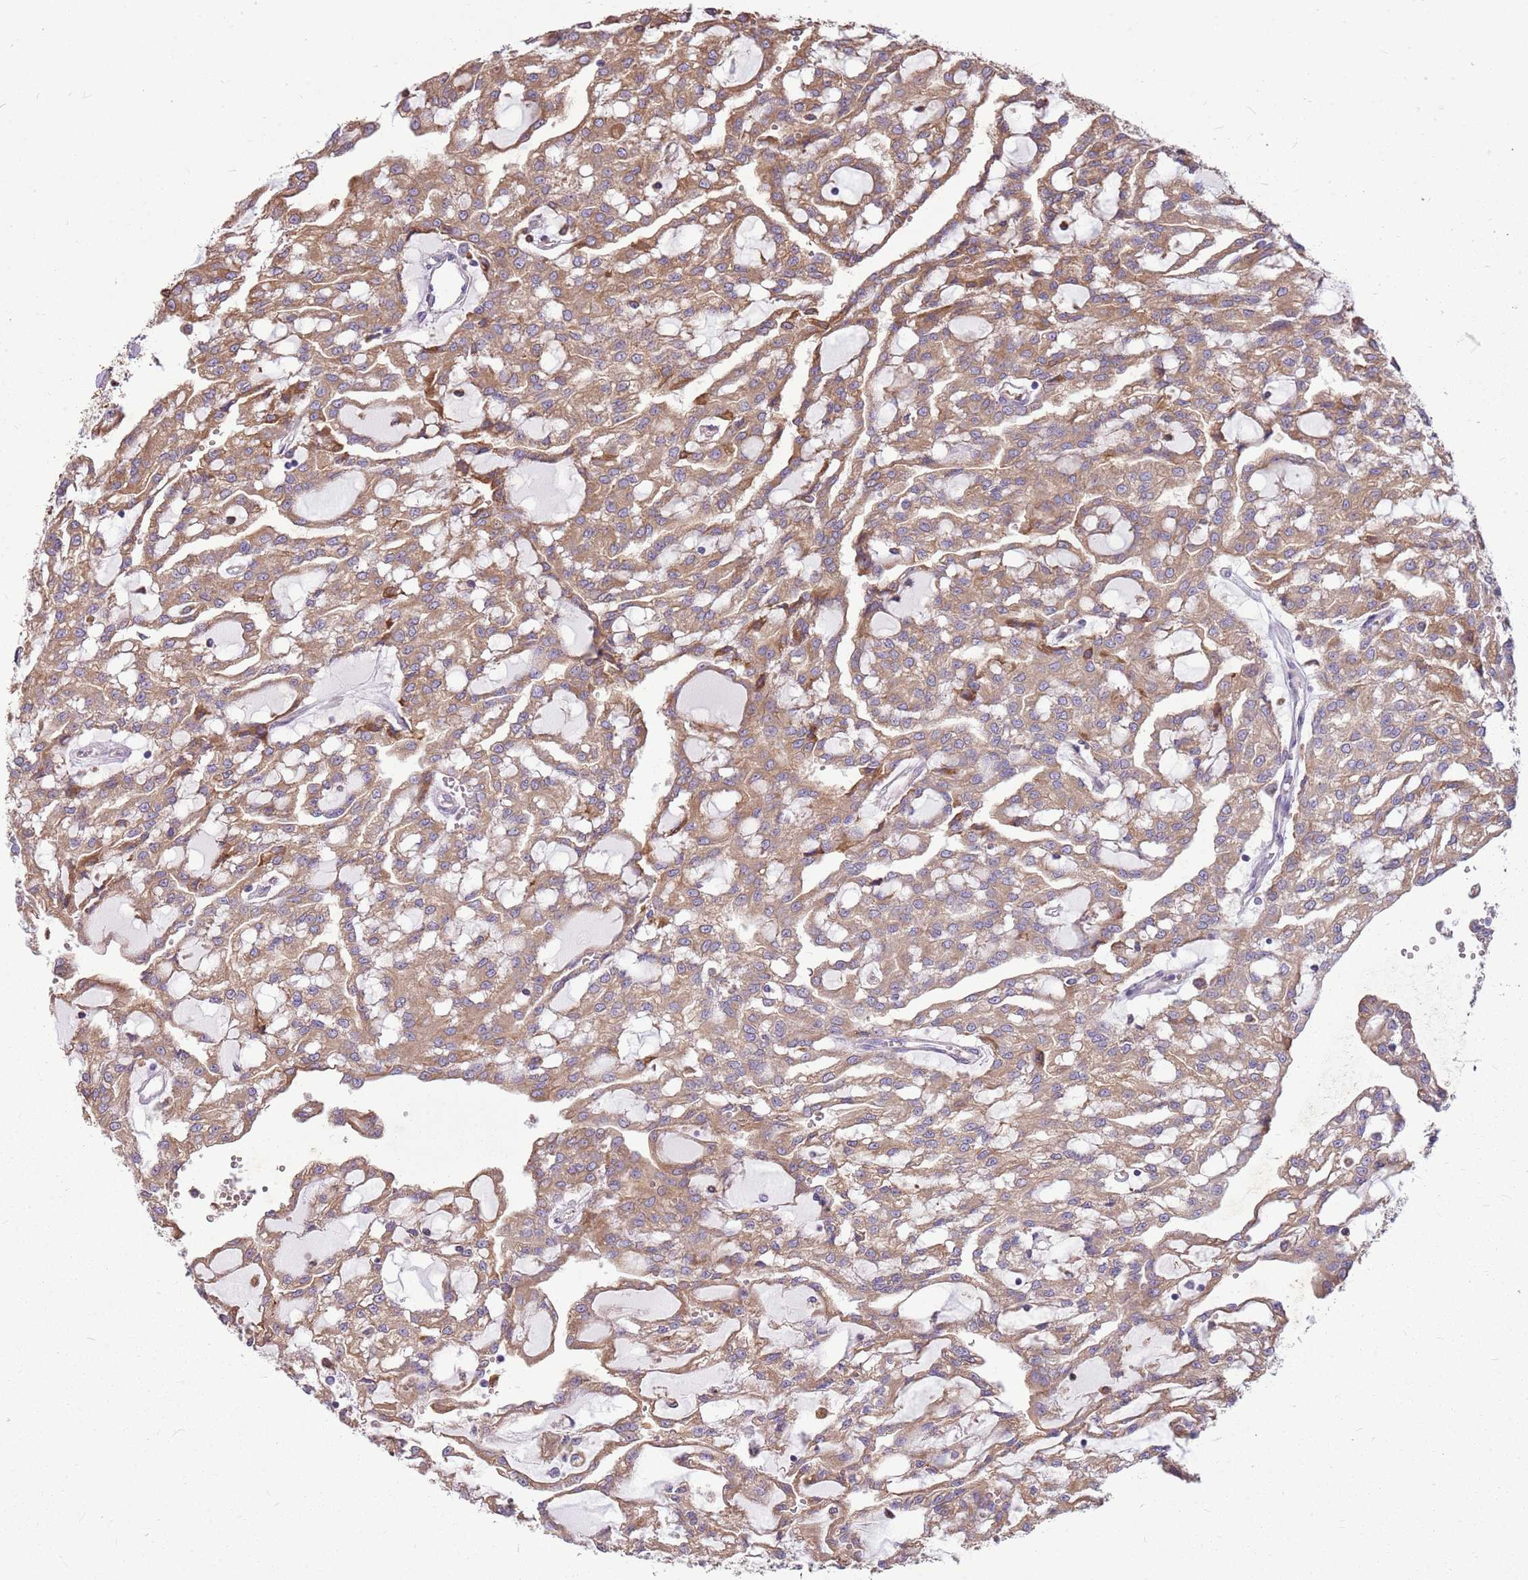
{"staining": {"intensity": "moderate", "quantity": ">75%", "location": "cytoplasmic/membranous"}, "tissue": "renal cancer", "cell_type": "Tumor cells", "image_type": "cancer", "snomed": [{"axis": "morphology", "description": "Adenocarcinoma, NOS"}, {"axis": "topography", "description": "Kidney"}], "caption": "Protein analysis of adenocarcinoma (renal) tissue reveals moderate cytoplasmic/membranous expression in approximately >75% of tumor cells. The staining is performed using DAB brown chromogen to label protein expression. The nuclei are counter-stained blue using hematoxylin.", "gene": "KCTD19", "patient": {"sex": "male", "age": 63}}